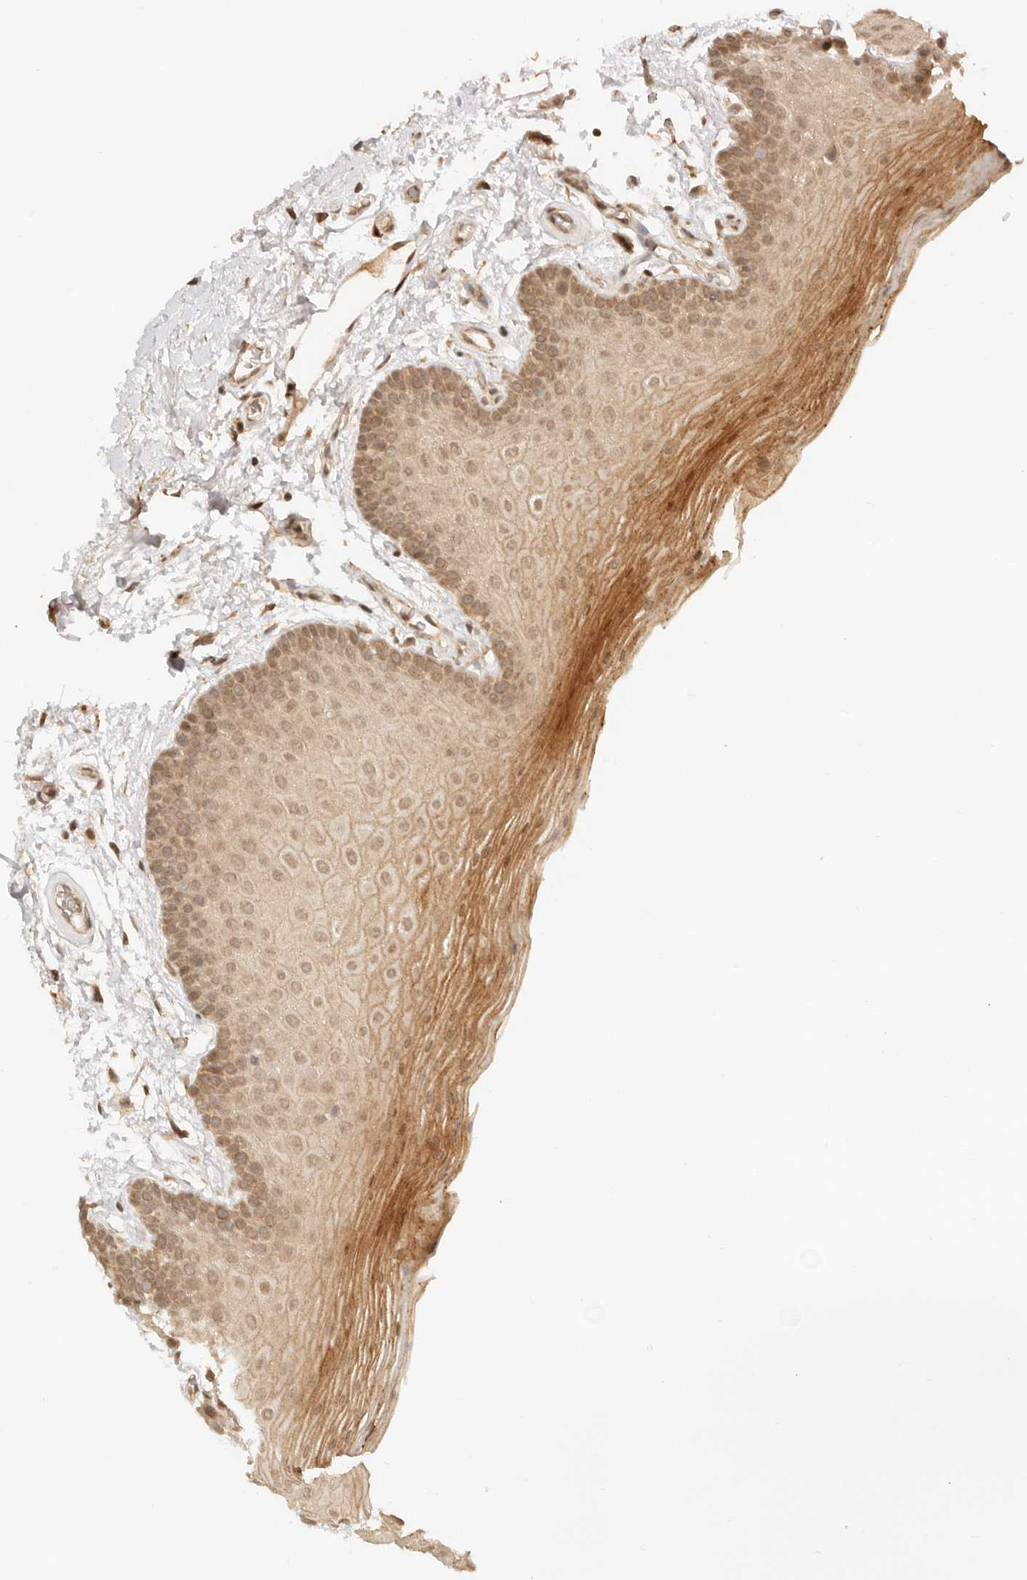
{"staining": {"intensity": "moderate", "quantity": ">75%", "location": "cytoplasmic/membranous,nuclear"}, "tissue": "oral mucosa", "cell_type": "Squamous epithelial cells", "image_type": "normal", "snomed": [{"axis": "morphology", "description": "Normal tissue, NOS"}, {"axis": "topography", "description": "Oral tissue"}], "caption": "This is a micrograph of IHC staining of normal oral mucosa, which shows moderate positivity in the cytoplasmic/membranous,nuclear of squamous epithelial cells.", "gene": "BAALC", "patient": {"sex": "male", "age": 62}}